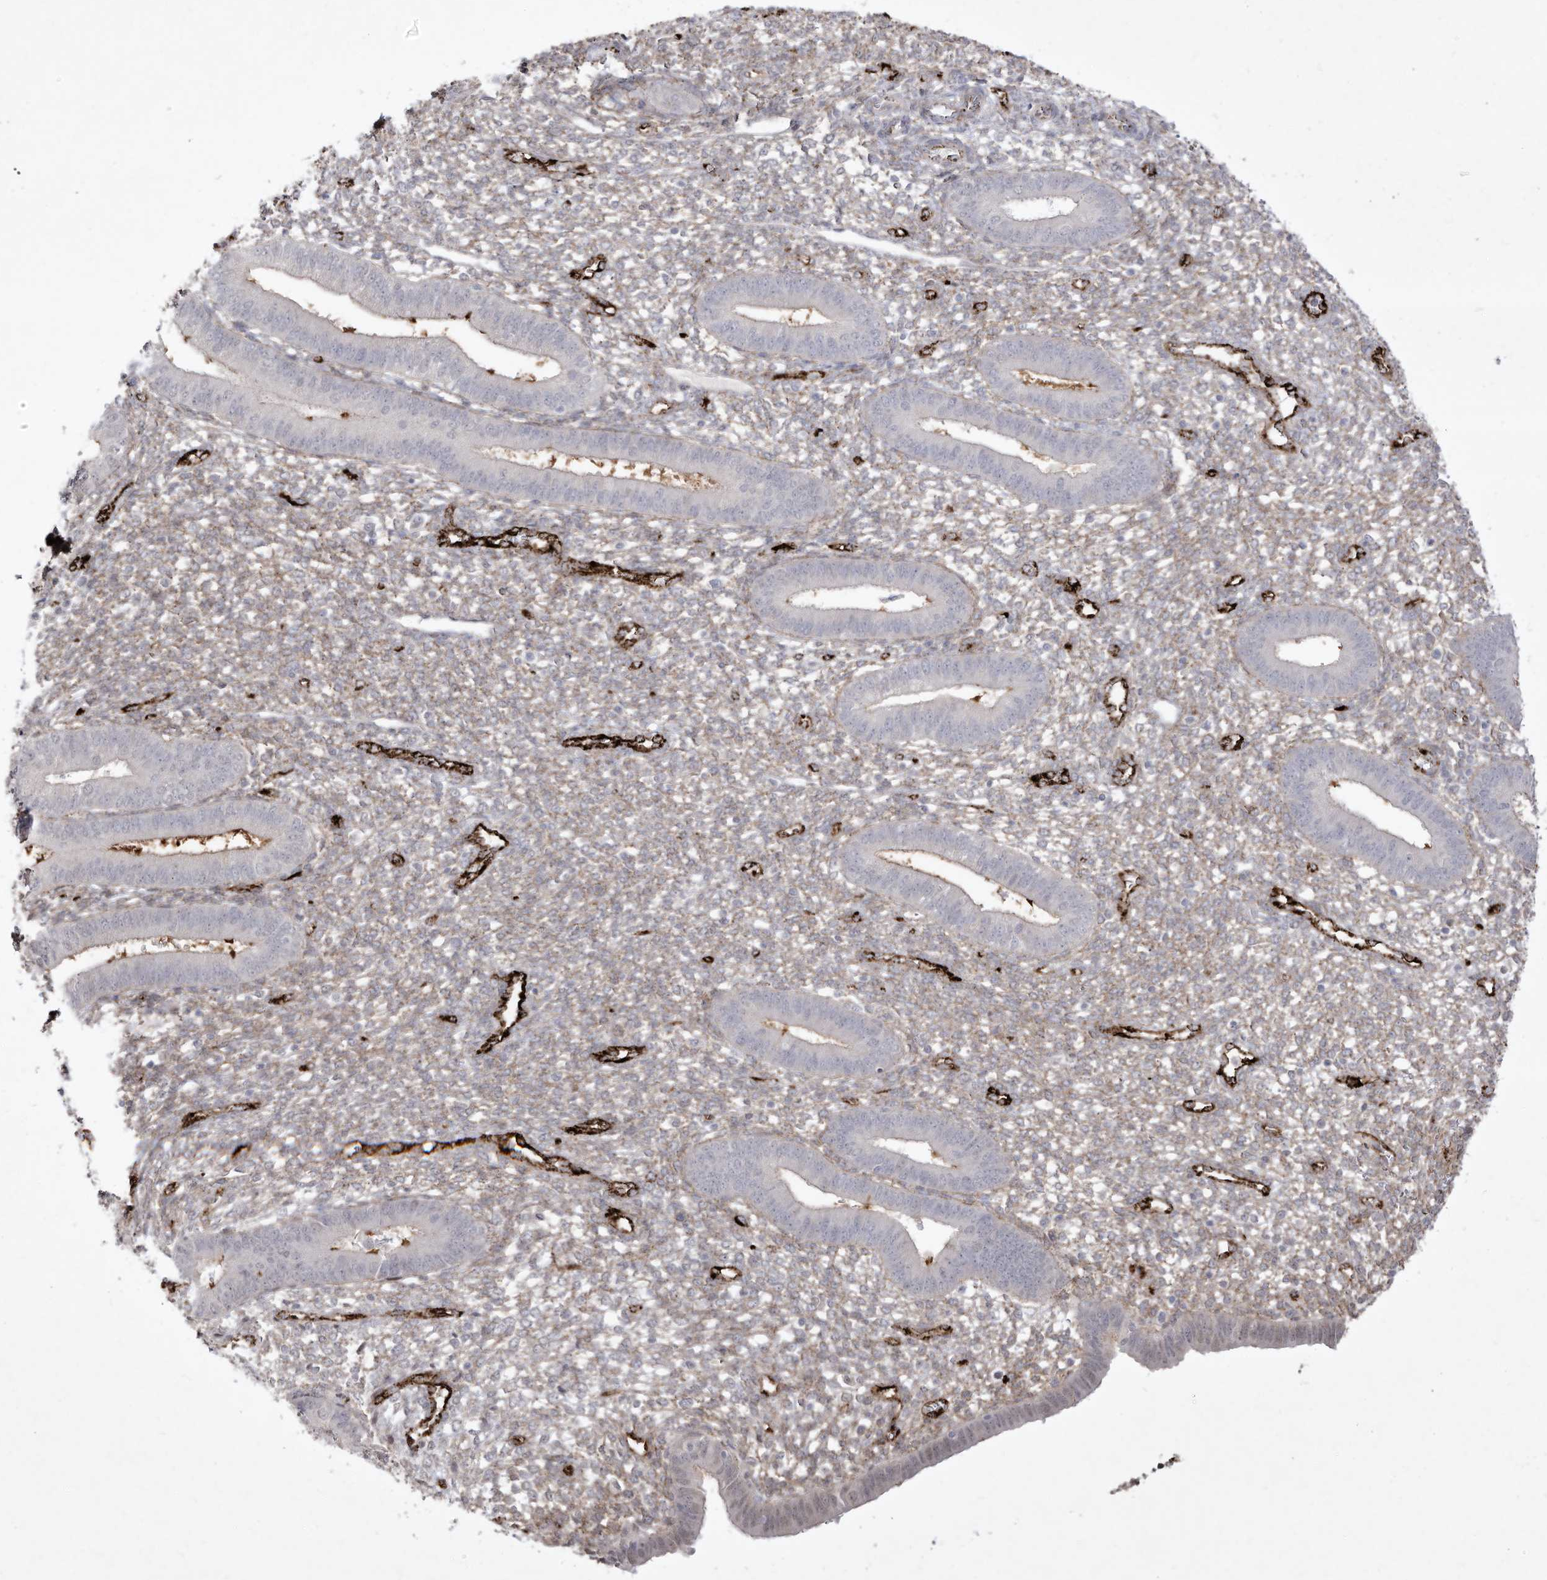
{"staining": {"intensity": "weak", "quantity": "25%-75%", "location": "cytoplasmic/membranous"}, "tissue": "endometrium", "cell_type": "Cells in endometrial stroma", "image_type": "normal", "snomed": [{"axis": "morphology", "description": "Normal tissue, NOS"}, {"axis": "topography", "description": "Endometrium"}], "caption": "Protein expression analysis of unremarkable endometrium displays weak cytoplasmic/membranous expression in approximately 25%-75% of cells in endometrial stroma. (brown staining indicates protein expression, while blue staining denotes nuclei).", "gene": "ZGRF1", "patient": {"sex": "female", "age": 46}}